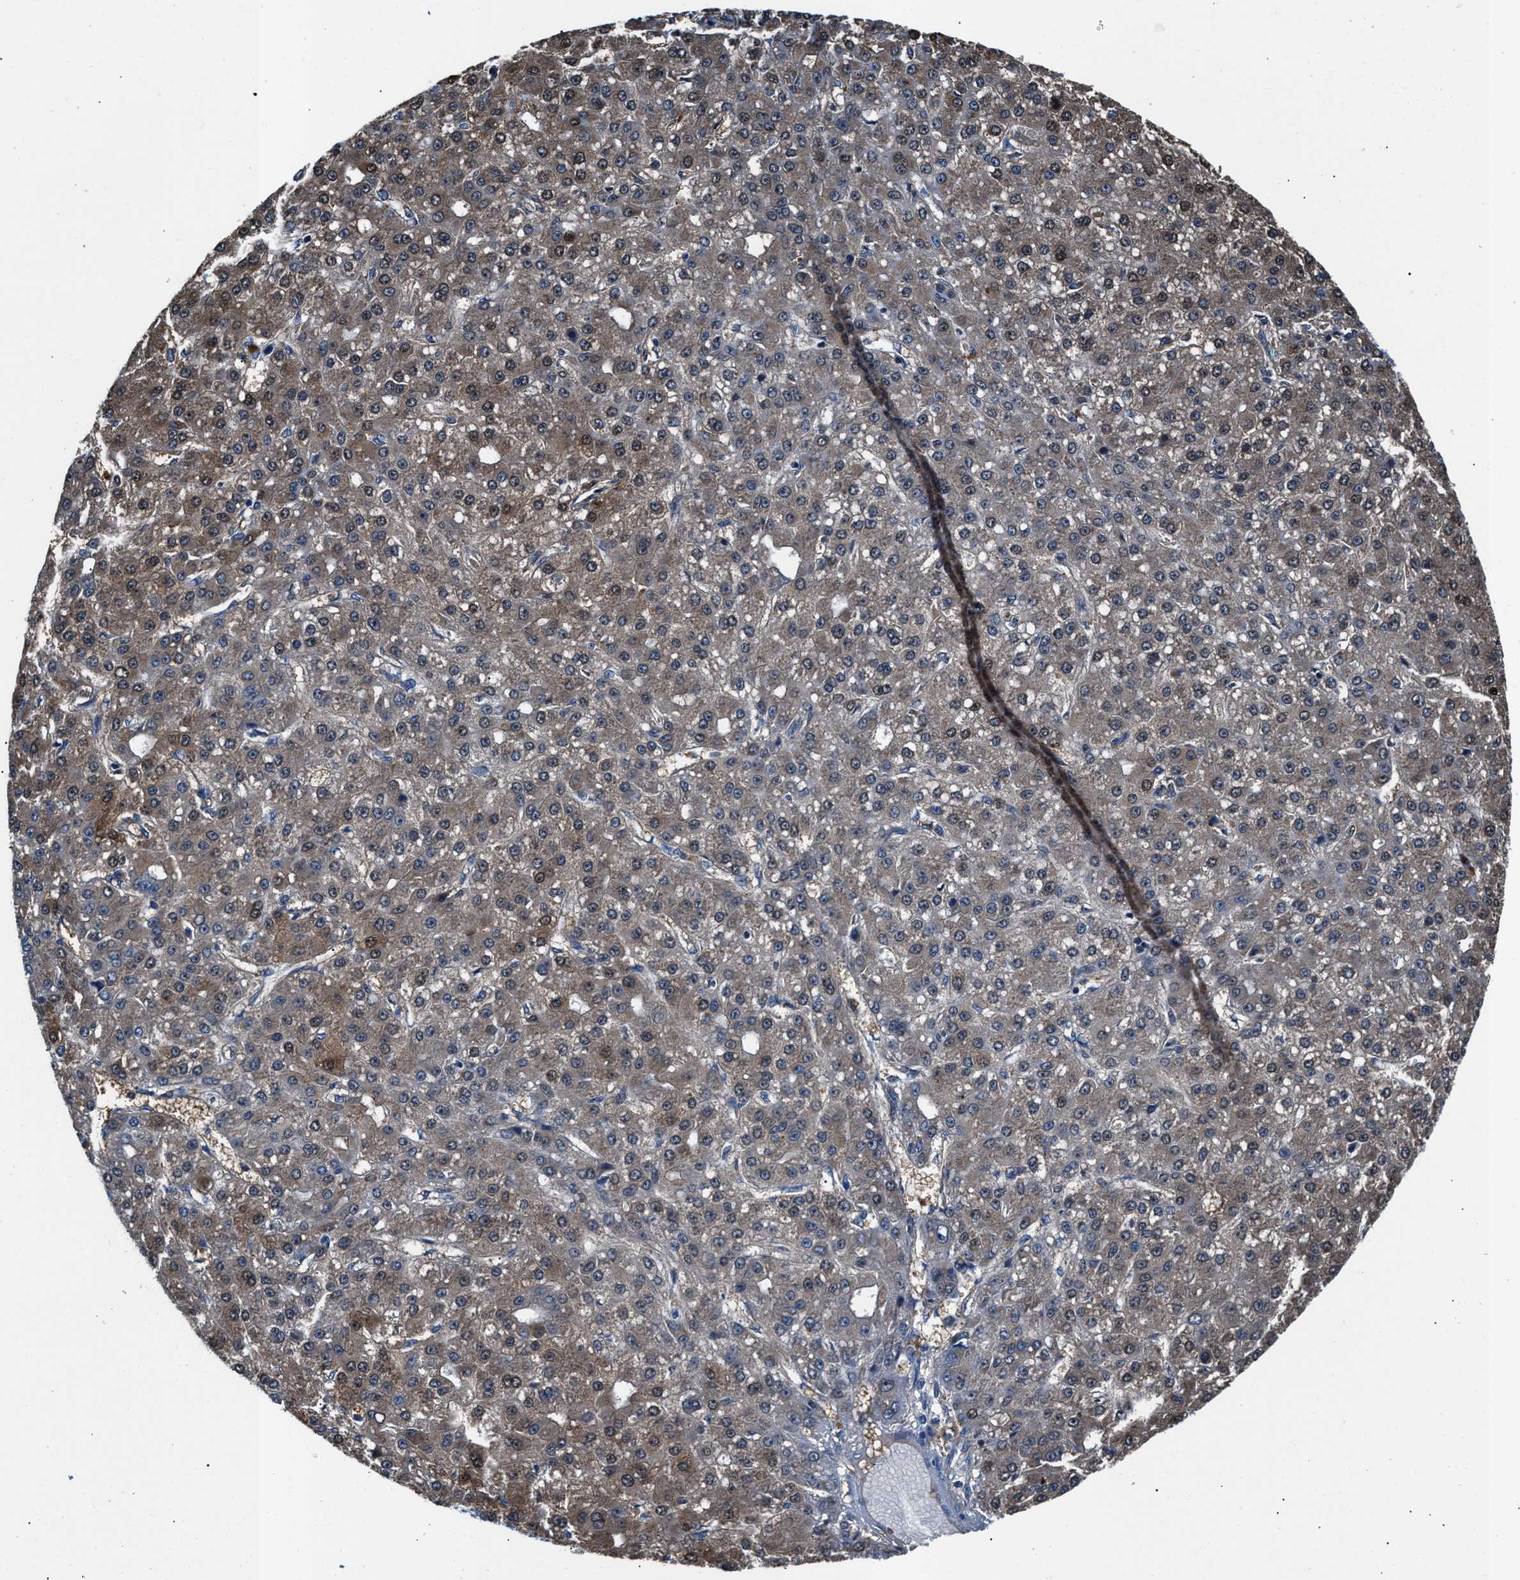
{"staining": {"intensity": "moderate", "quantity": ">75%", "location": "cytoplasmic/membranous,nuclear"}, "tissue": "liver cancer", "cell_type": "Tumor cells", "image_type": "cancer", "snomed": [{"axis": "morphology", "description": "Carcinoma, Hepatocellular, NOS"}, {"axis": "topography", "description": "Liver"}], "caption": "IHC of human liver cancer (hepatocellular carcinoma) demonstrates medium levels of moderate cytoplasmic/membranous and nuclear positivity in about >75% of tumor cells.", "gene": "CDRT4", "patient": {"sex": "male", "age": 67}}